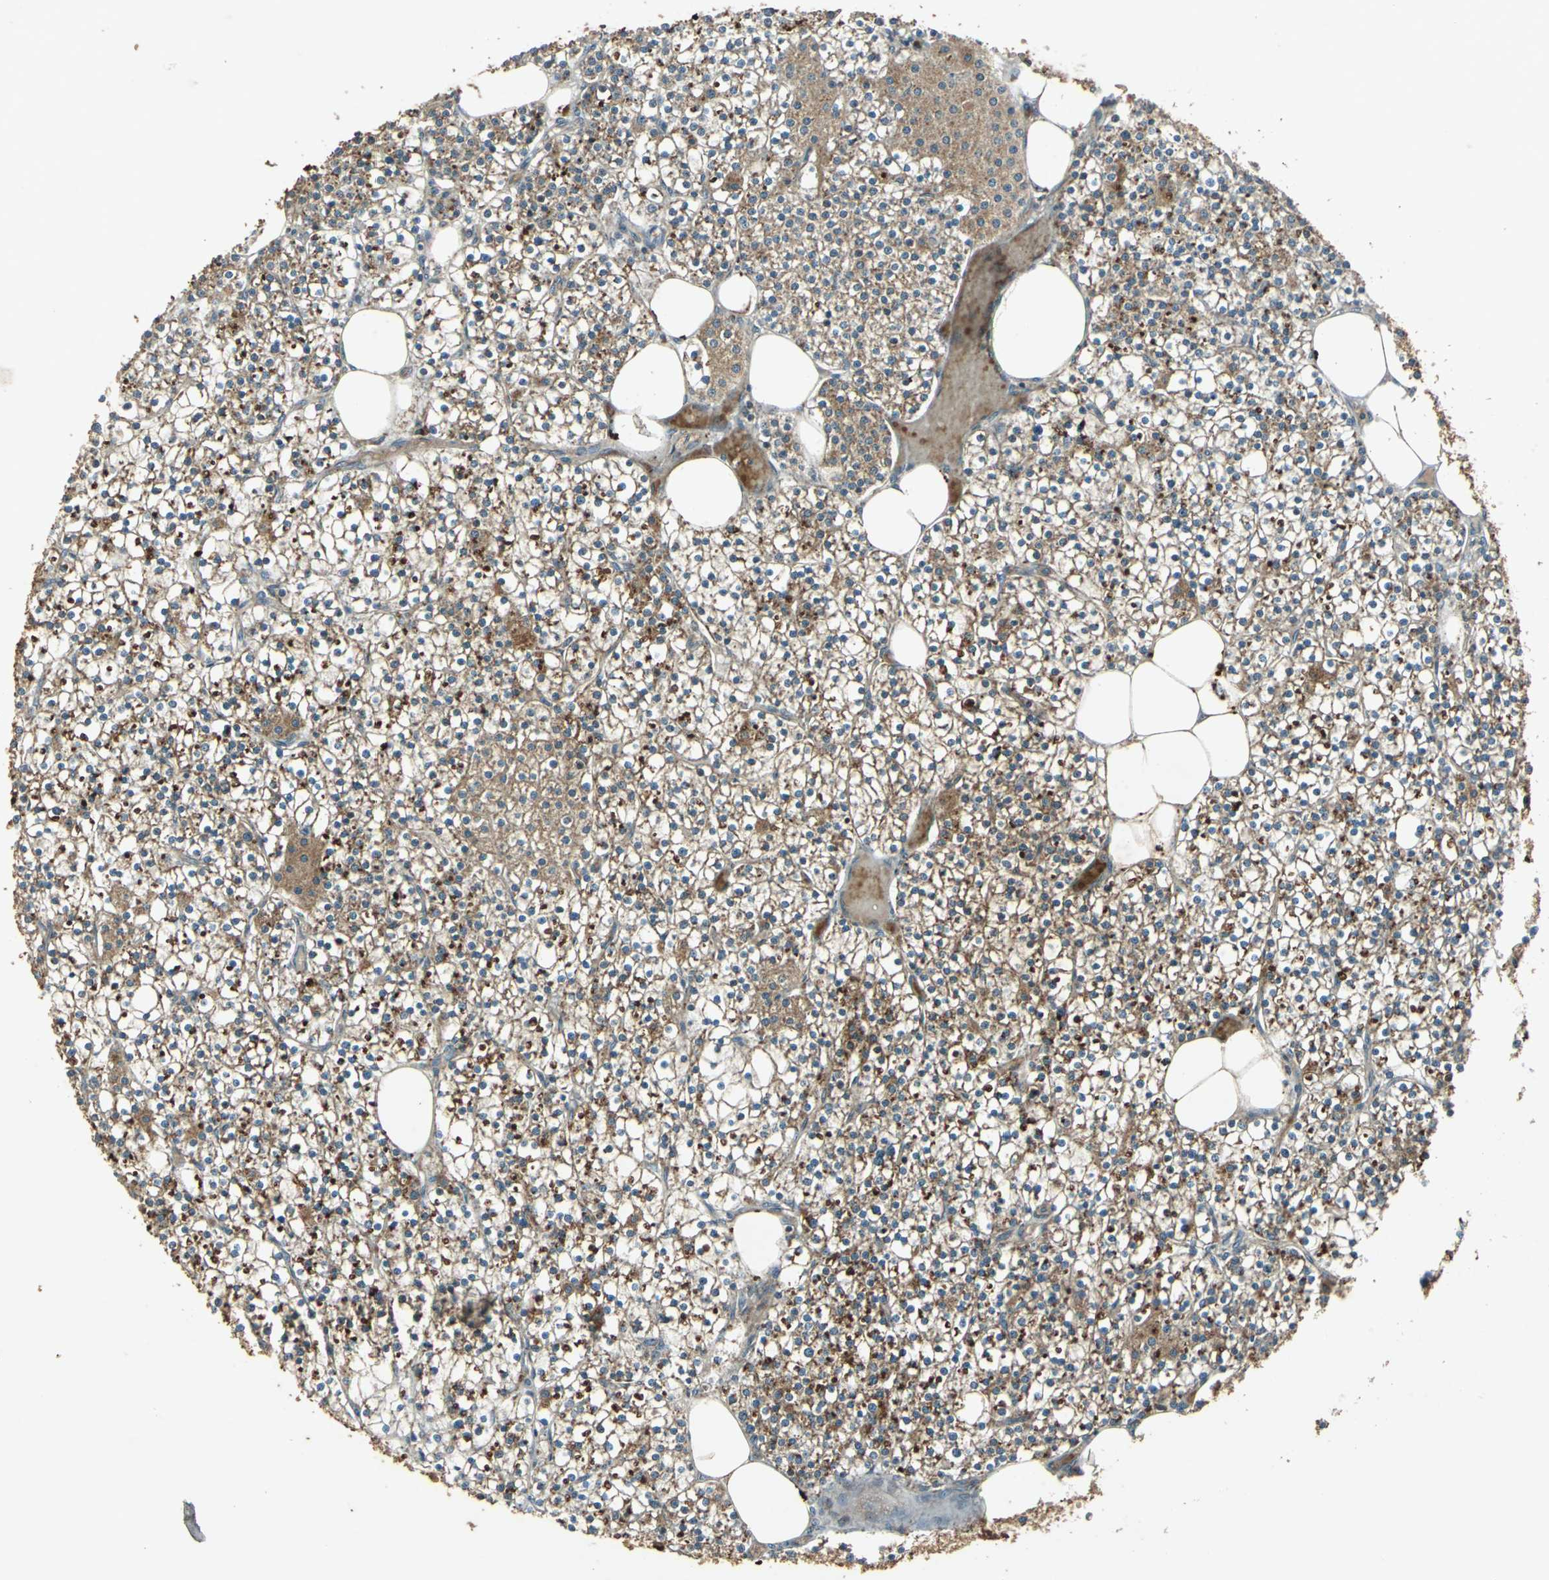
{"staining": {"intensity": "strong", "quantity": ">75%", "location": "cytoplasmic/membranous"}, "tissue": "parathyroid gland", "cell_type": "Glandular cells", "image_type": "normal", "snomed": [{"axis": "morphology", "description": "Normal tissue, NOS"}, {"axis": "topography", "description": "Parathyroid gland"}], "caption": "Protein staining by immunohistochemistry (IHC) shows strong cytoplasmic/membranous staining in about >75% of glandular cells in benign parathyroid gland. The protein is shown in brown color, while the nuclei are stained blue.", "gene": "POLRMT", "patient": {"sex": "female", "age": 63}}